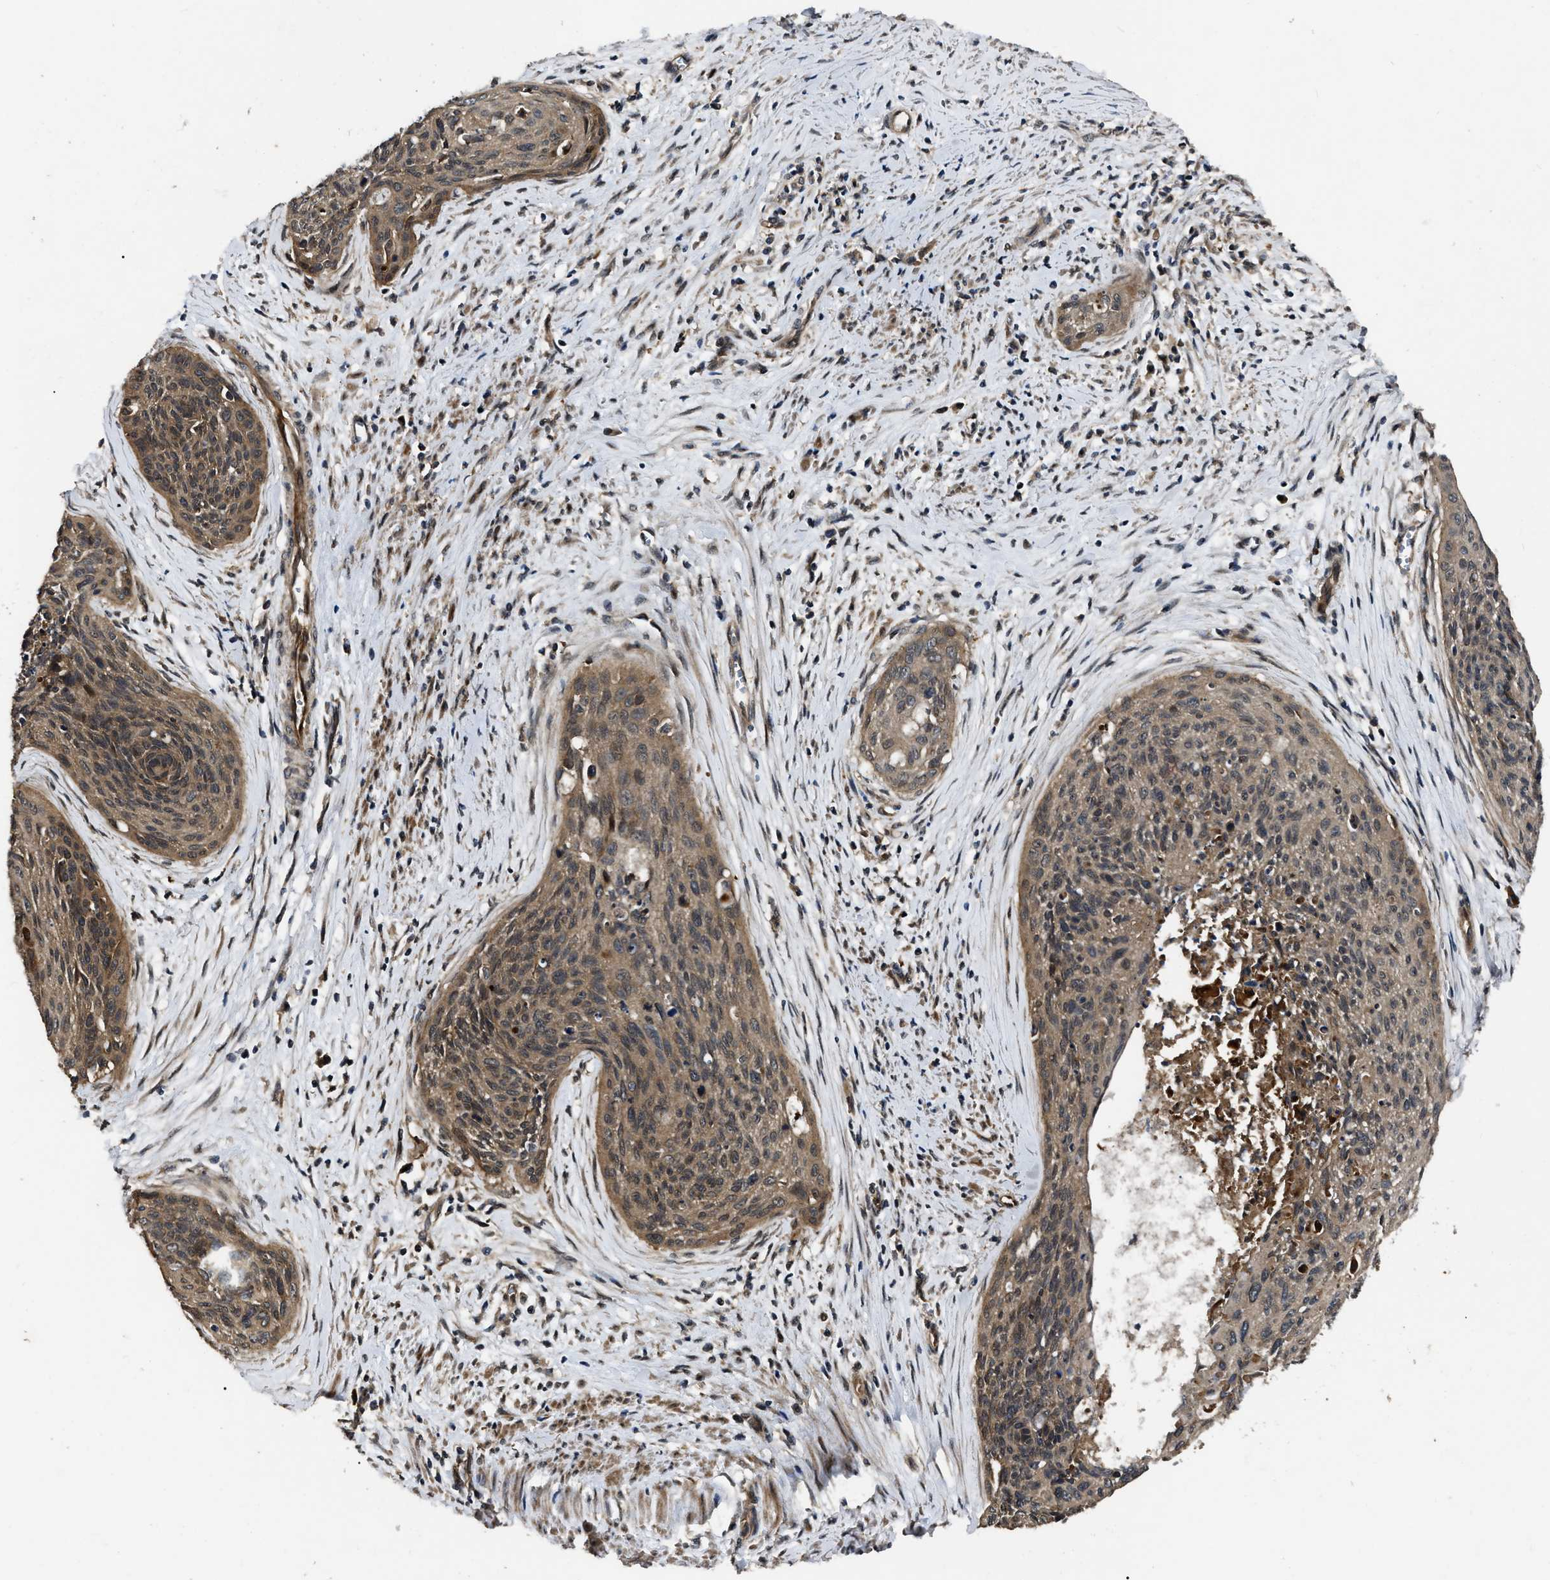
{"staining": {"intensity": "moderate", "quantity": ">75%", "location": "cytoplasmic/membranous"}, "tissue": "cervical cancer", "cell_type": "Tumor cells", "image_type": "cancer", "snomed": [{"axis": "morphology", "description": "Squamous cell carcinoma, NOS"}, {"axis": "topography", "description": "Cervix"}], "caption": "Immunohistochemistry of human cervical cancer demonstrates medium levels of moderate cytoplasmic/membranous expression in about >75% of tumor cells. (DAB IHC, brown staining for protein, blue staining for nuclei).", "gene": "PPWD1", "patient": {"sex": "female", "age": 55}}